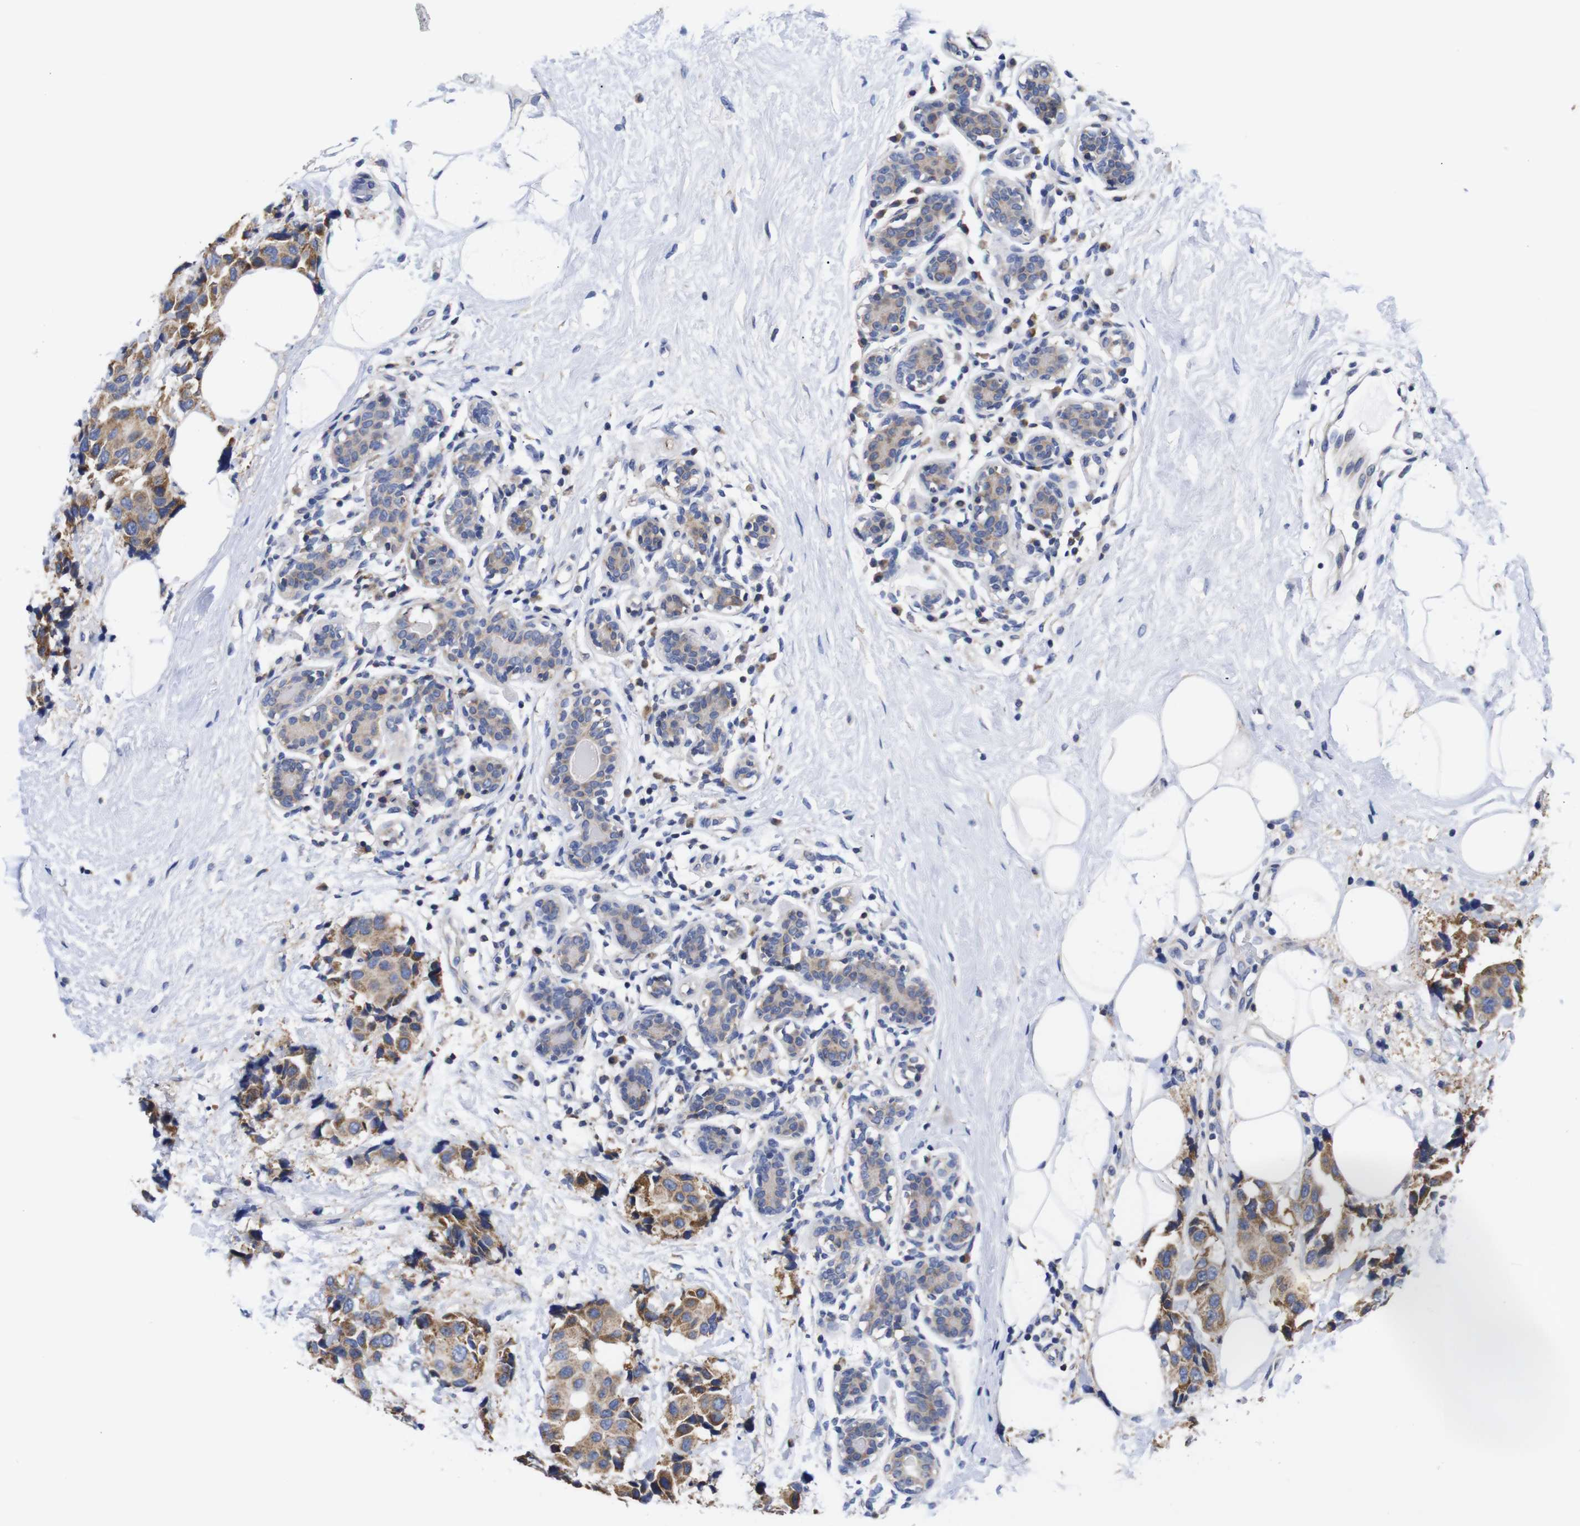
{"staining": {"intensity": "moderate", "quantity": ">75%", "location": "cytoplasmic/membranous"}, "tissue": "breast cancer", "cell_type": "Tumor cells", "image_type": "cancer", "snomed": [{"axis": "morphology", "description": "Normal tissue, NOS"}, {"axis": "morphology", "description": "Duct carcinoma"}, {"axis": "topography", "description": "Breast"}], "caption": "Immunohistochemistry (IHC) histopathology image of human breast cancer stained for a protein (brown), which displays medium levels of moderate cytoplasmic/membranous expression in about >75% of tumor cells.", "gene": "OPN3", "patient": {"sex": "female", "age": 39}}